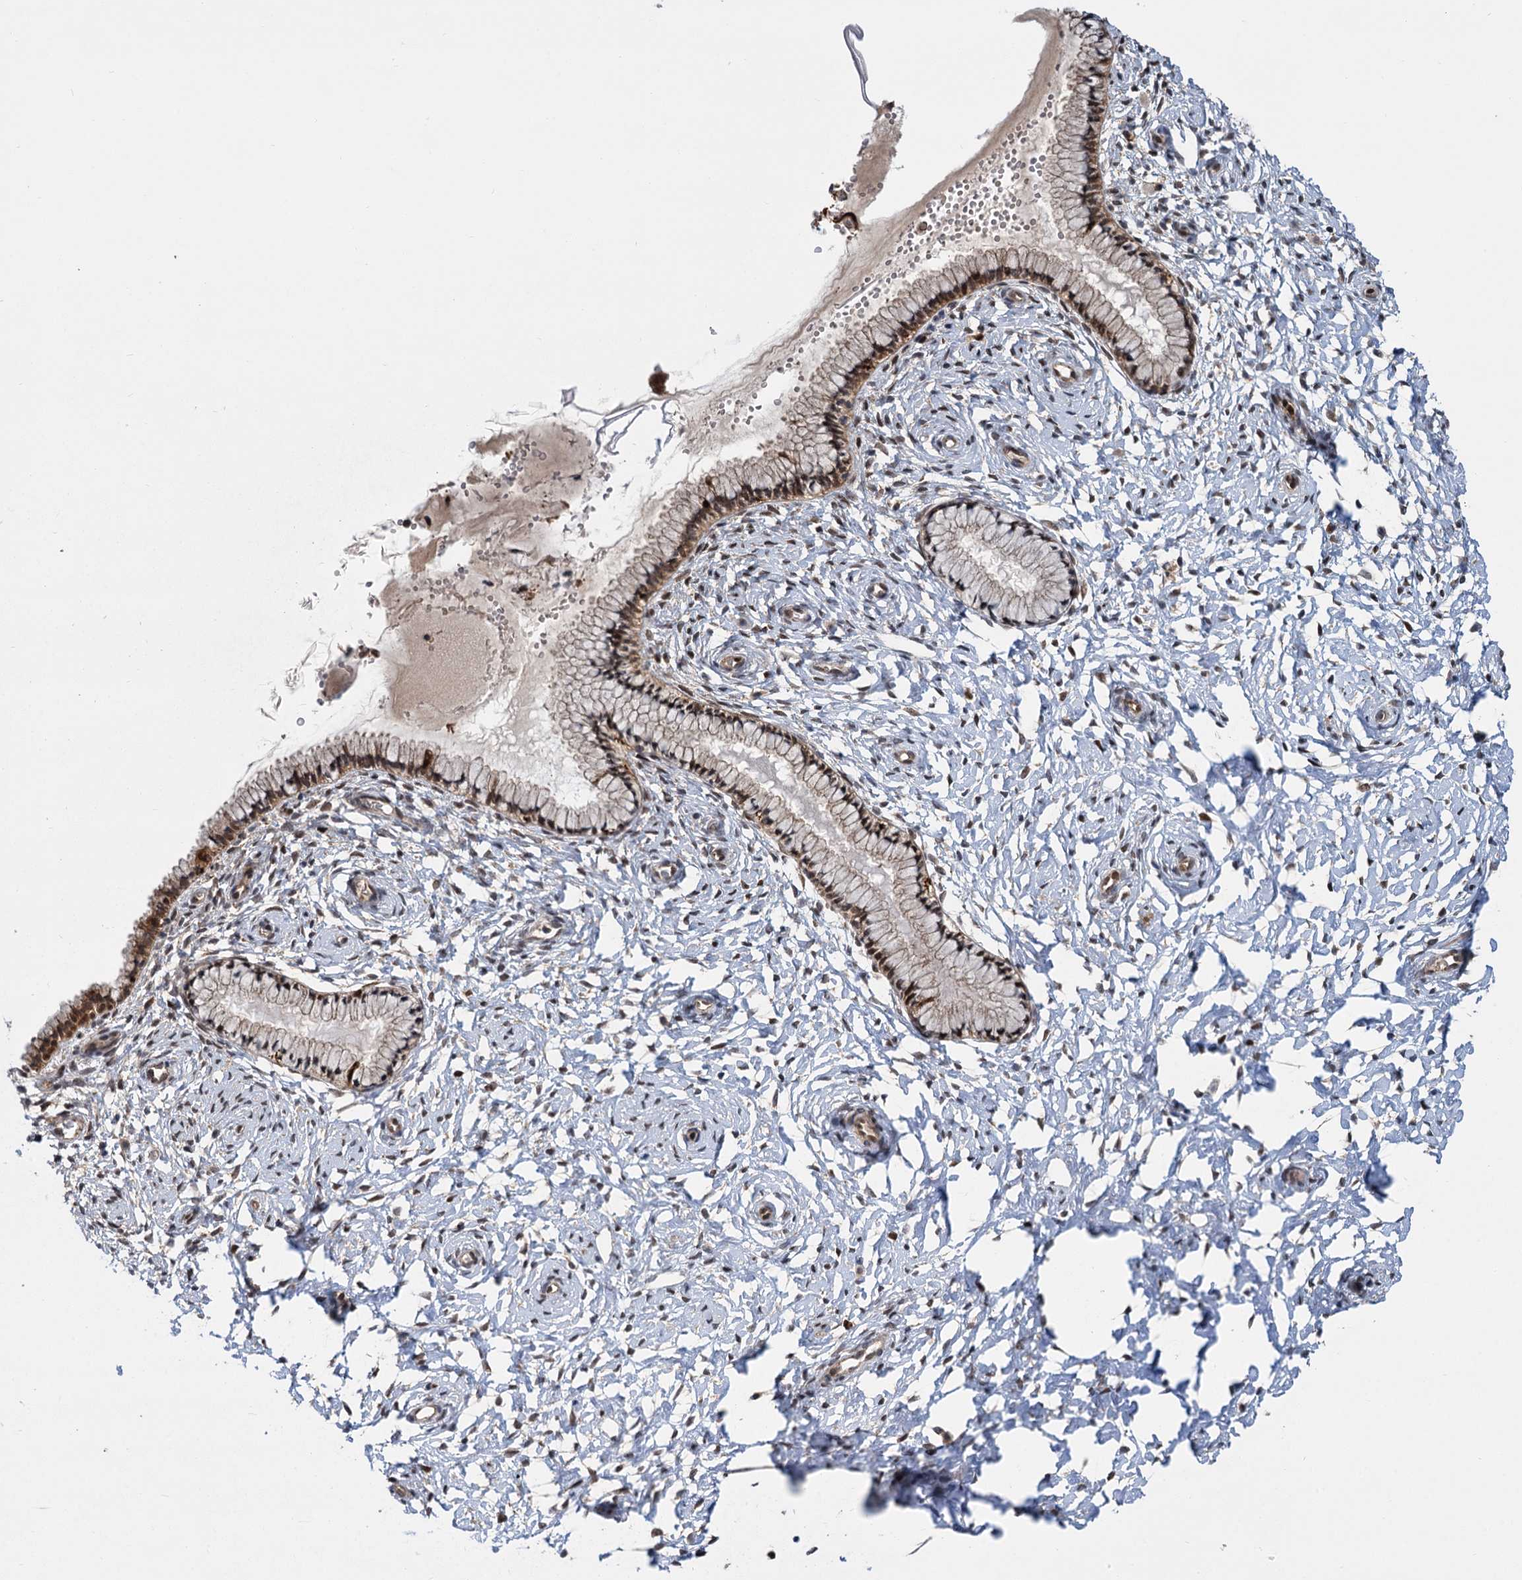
{"staining": {"intensity": "moderate", "quantity": "25%-75%", "location": "cytoplasmic/membranous"}, "tissue": "cervix", "cell_type": "Glandular cells", "image_type": "normal", "snomed": [{"axis": "morphology", "description": "Normal tissue, NOS"}, {"axis": "topography", "description": "Cervix"}], "caption": "Immunohistochemistry (DAB) staining of benign cervix displays moderate cytoplasmic/membranous protein expression in approximately 25%-75% of glandular cells.", "gene": "GAL3ST4", "patient": {"sex": "female", "age": 33}}